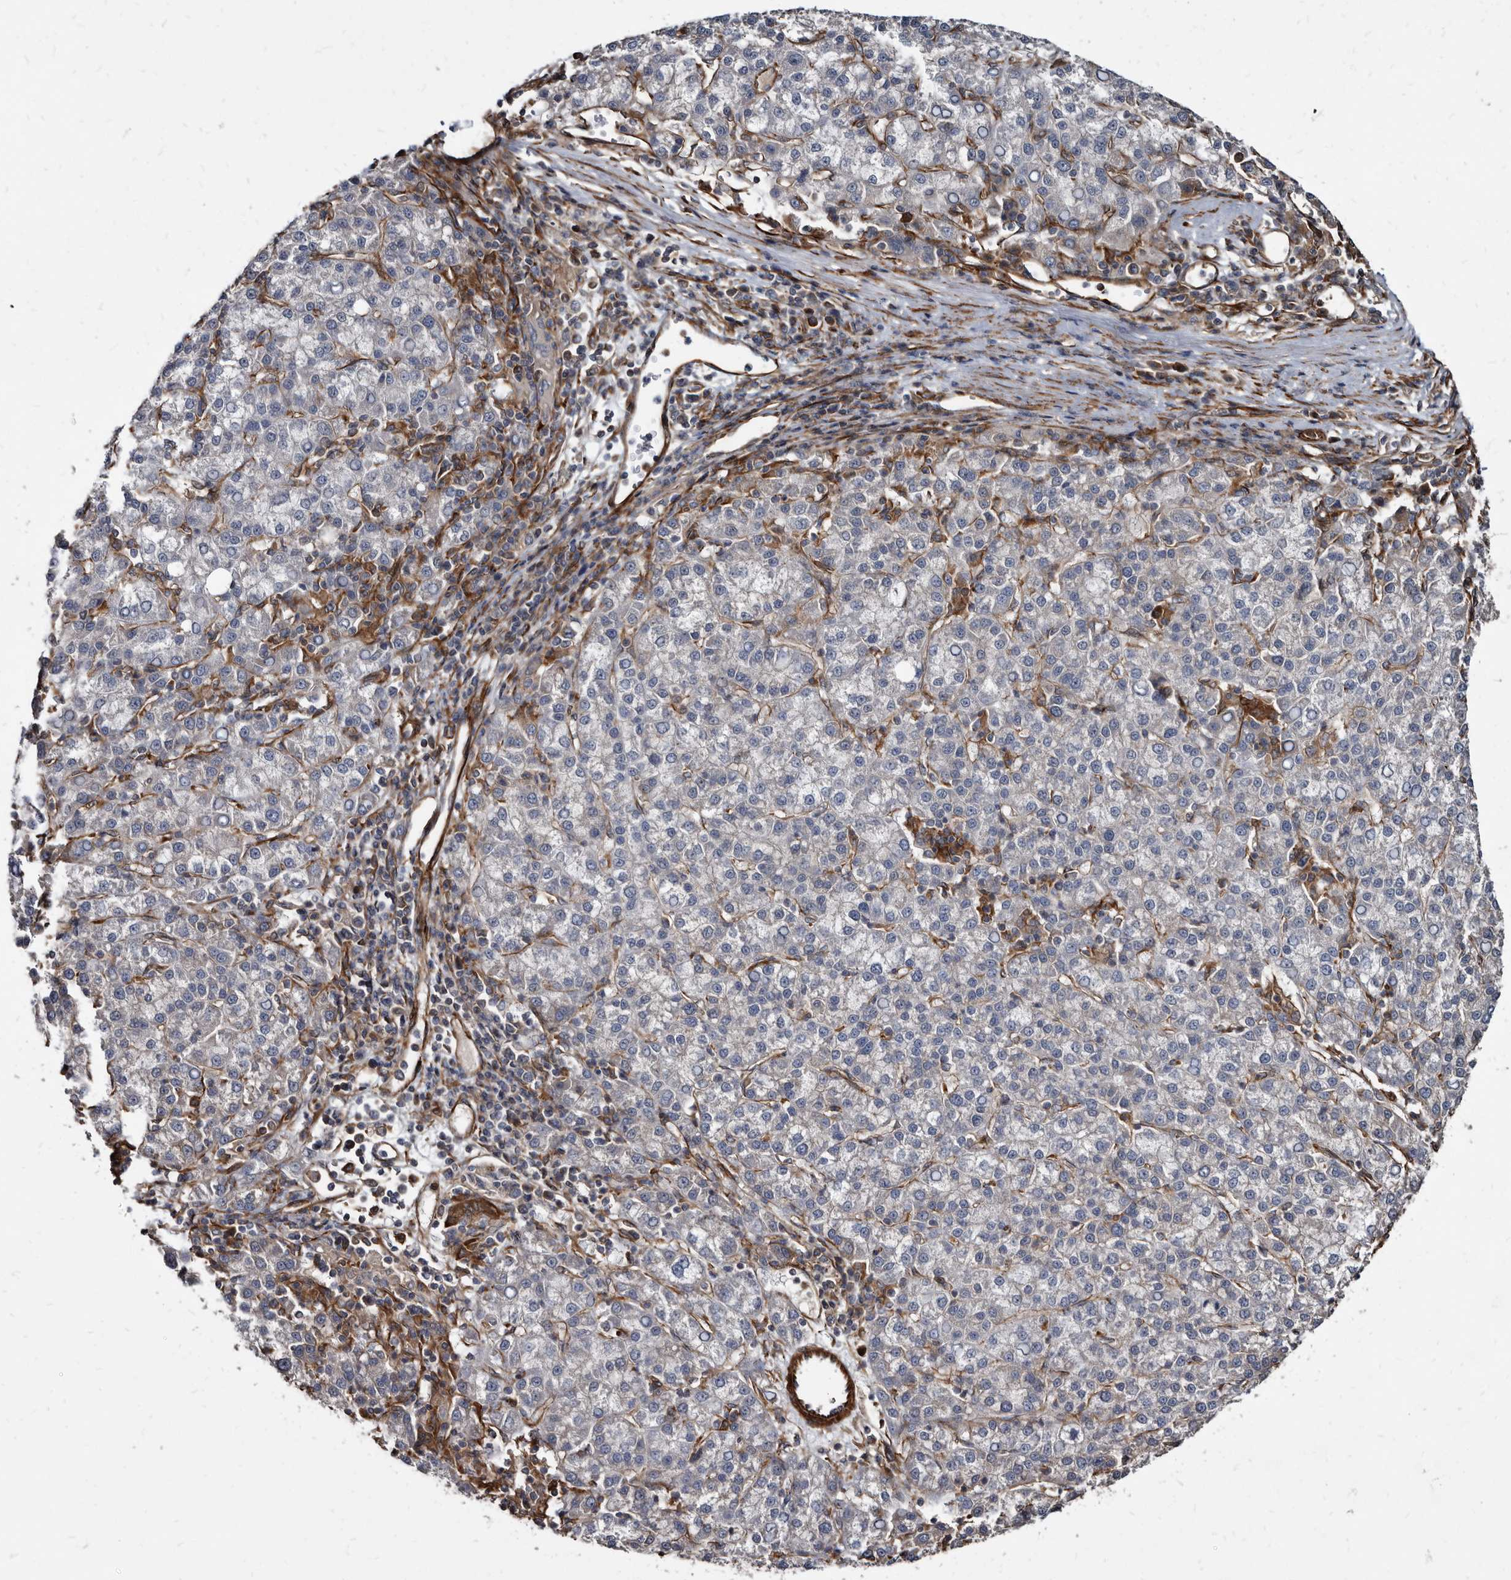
{"staining": {"intensity": "negative", "quantity": "none", "location": "none"}, "tissue": "liver cancer", "cell_type": "Tumor cells", "image_type": "cancer", "snomed": [{"axis": "morphology", "description": "Carcinoma, Hepatocellular, NOS"}, {"axis": "topography", "description": "Liver"}], "caption": "A high-resolution histopathology image shows IHC staining of liver cancer (hepatocellular carcinoma), which reveals no significant positivity in tumor cells.", "gene": "KCTD20", "patient": {"sex": "female", "age": 58}}